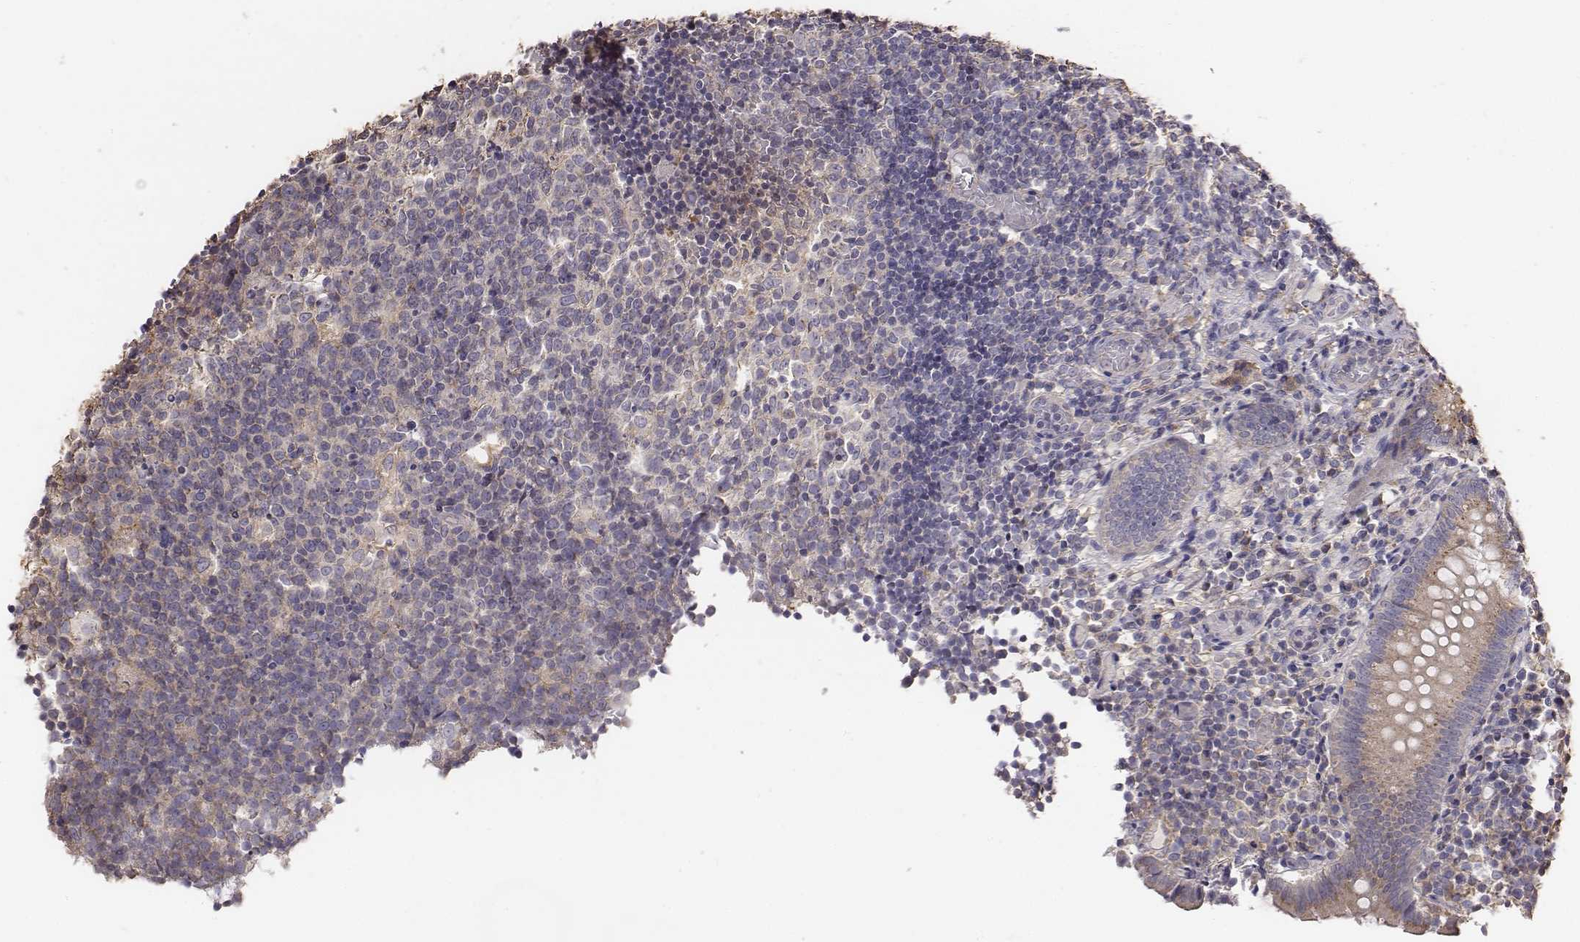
{"staining": {"intensity": "weak", "quantity": ">75%", "location": "cytoplasmic/membranous"}, "tissue": "appendix", "cell_type": "Glandular cells", "image_type": "normal", "snomed": [{"axis": "morphology", "description": "Normal tissue, NOS"}, {"axis": "topography", "description": "Appendix"}], "caption": "Immunohistochemical staining of unremarkable appendix reveals weak cytoplasmic/membranous protein staining in approximately >75% of glandular cells. (DAB IHC, brown staining for protein, blue staining for nuclei).", "gene": "AP1B1", "patient": {"sex": "female", "age": 32}}